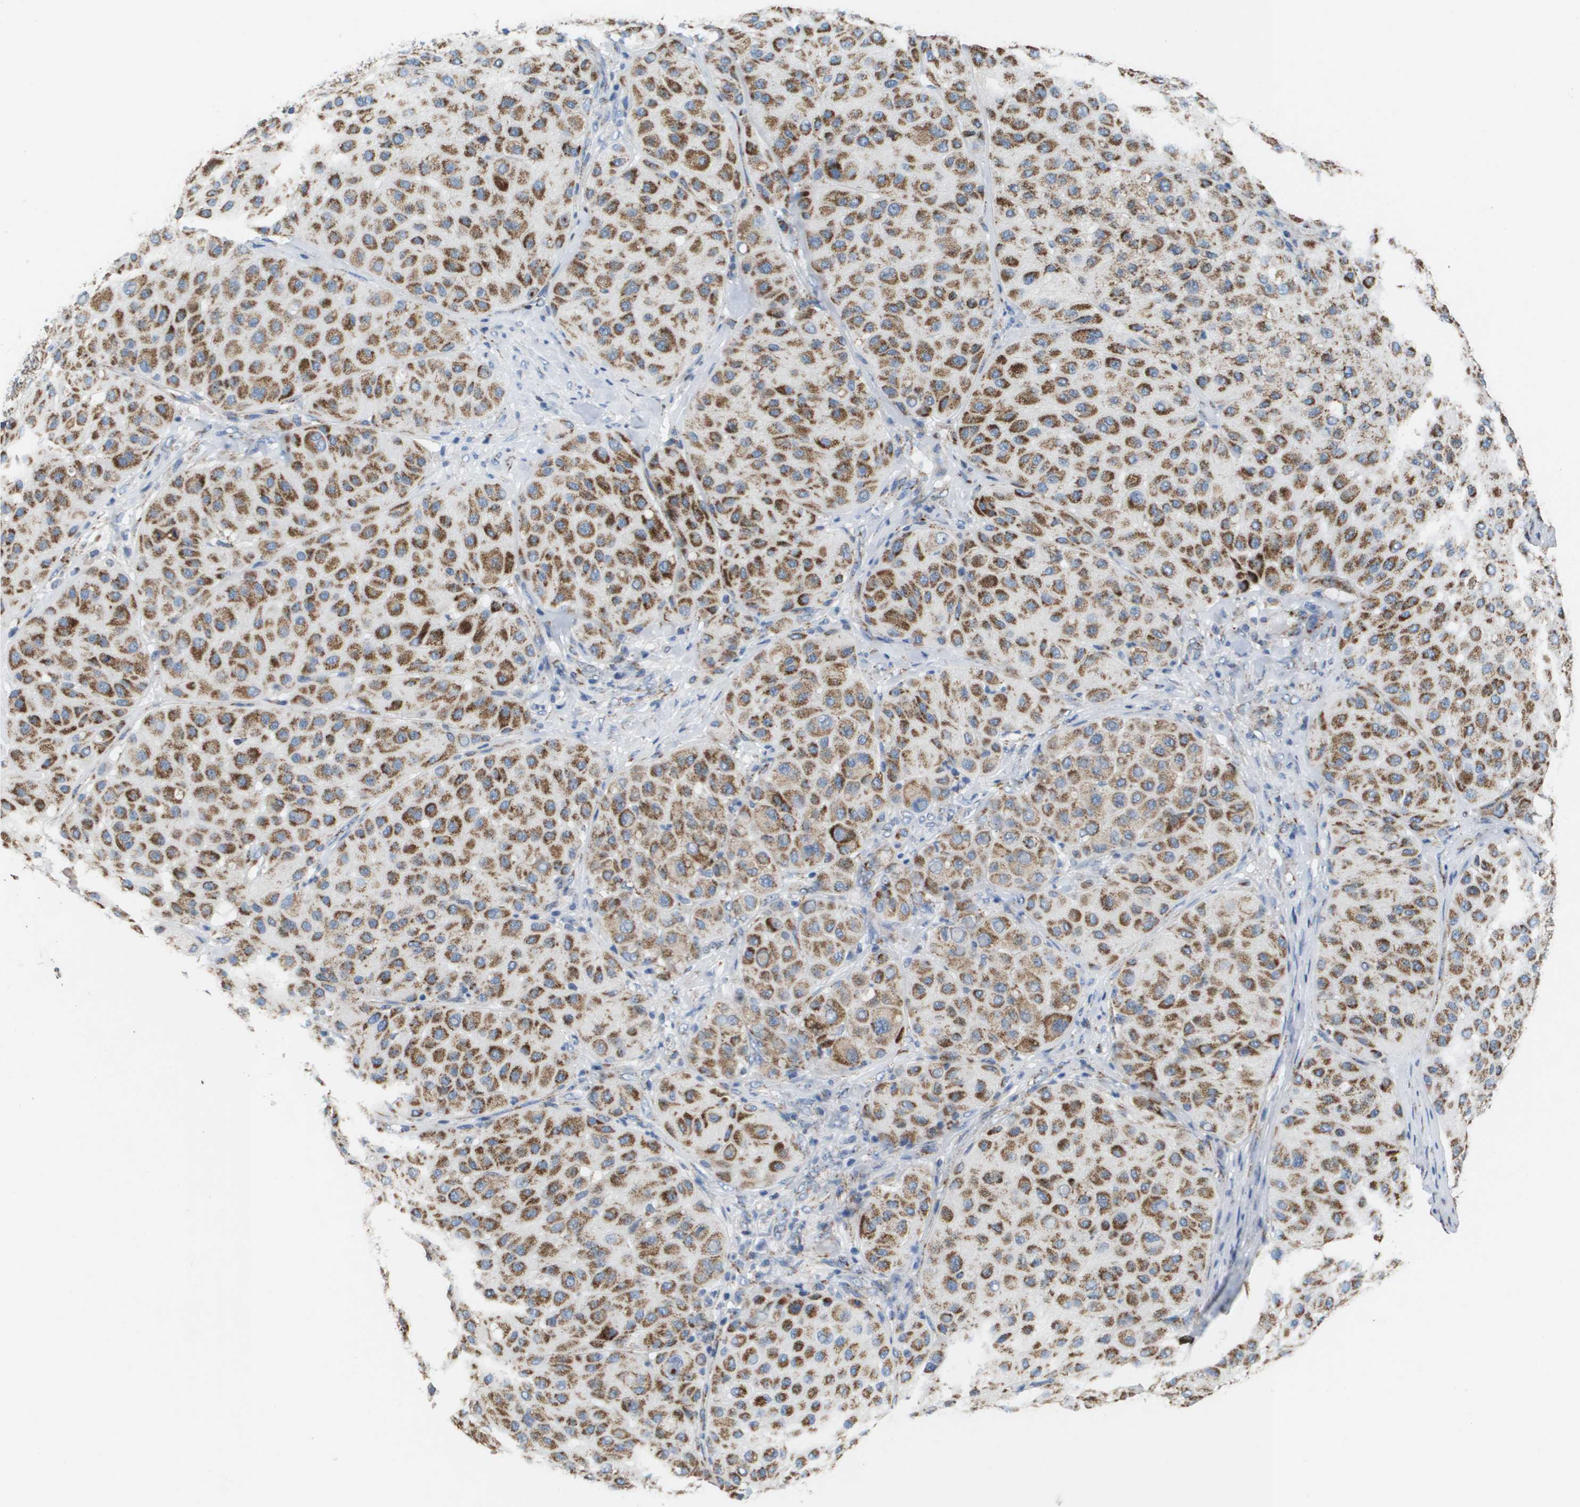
{"staining": {"intensity": "strong", "quantity": ">75%", "location": "cytoplasmic/membranous"}, "tissue": "melanoma", "cell_type": "Tumor cells", "image_type": "cancer", "snomed": [{"axis": "morphology", "description": "Normal tissue, NOS"}, {"axis": "morphology", "description": "Malignant melanoma, Metastatic site"}, {"axis": "topography", "description": "Skin"}], "caption": "Protein expression analysis of malignant melanoma (metastatic site) shows strong cytoplasmic/membranous staining in approximately >75% of tumor cells.", "gene": "ATP5F1B", "patient": {"sex": "male", "age": 41}}